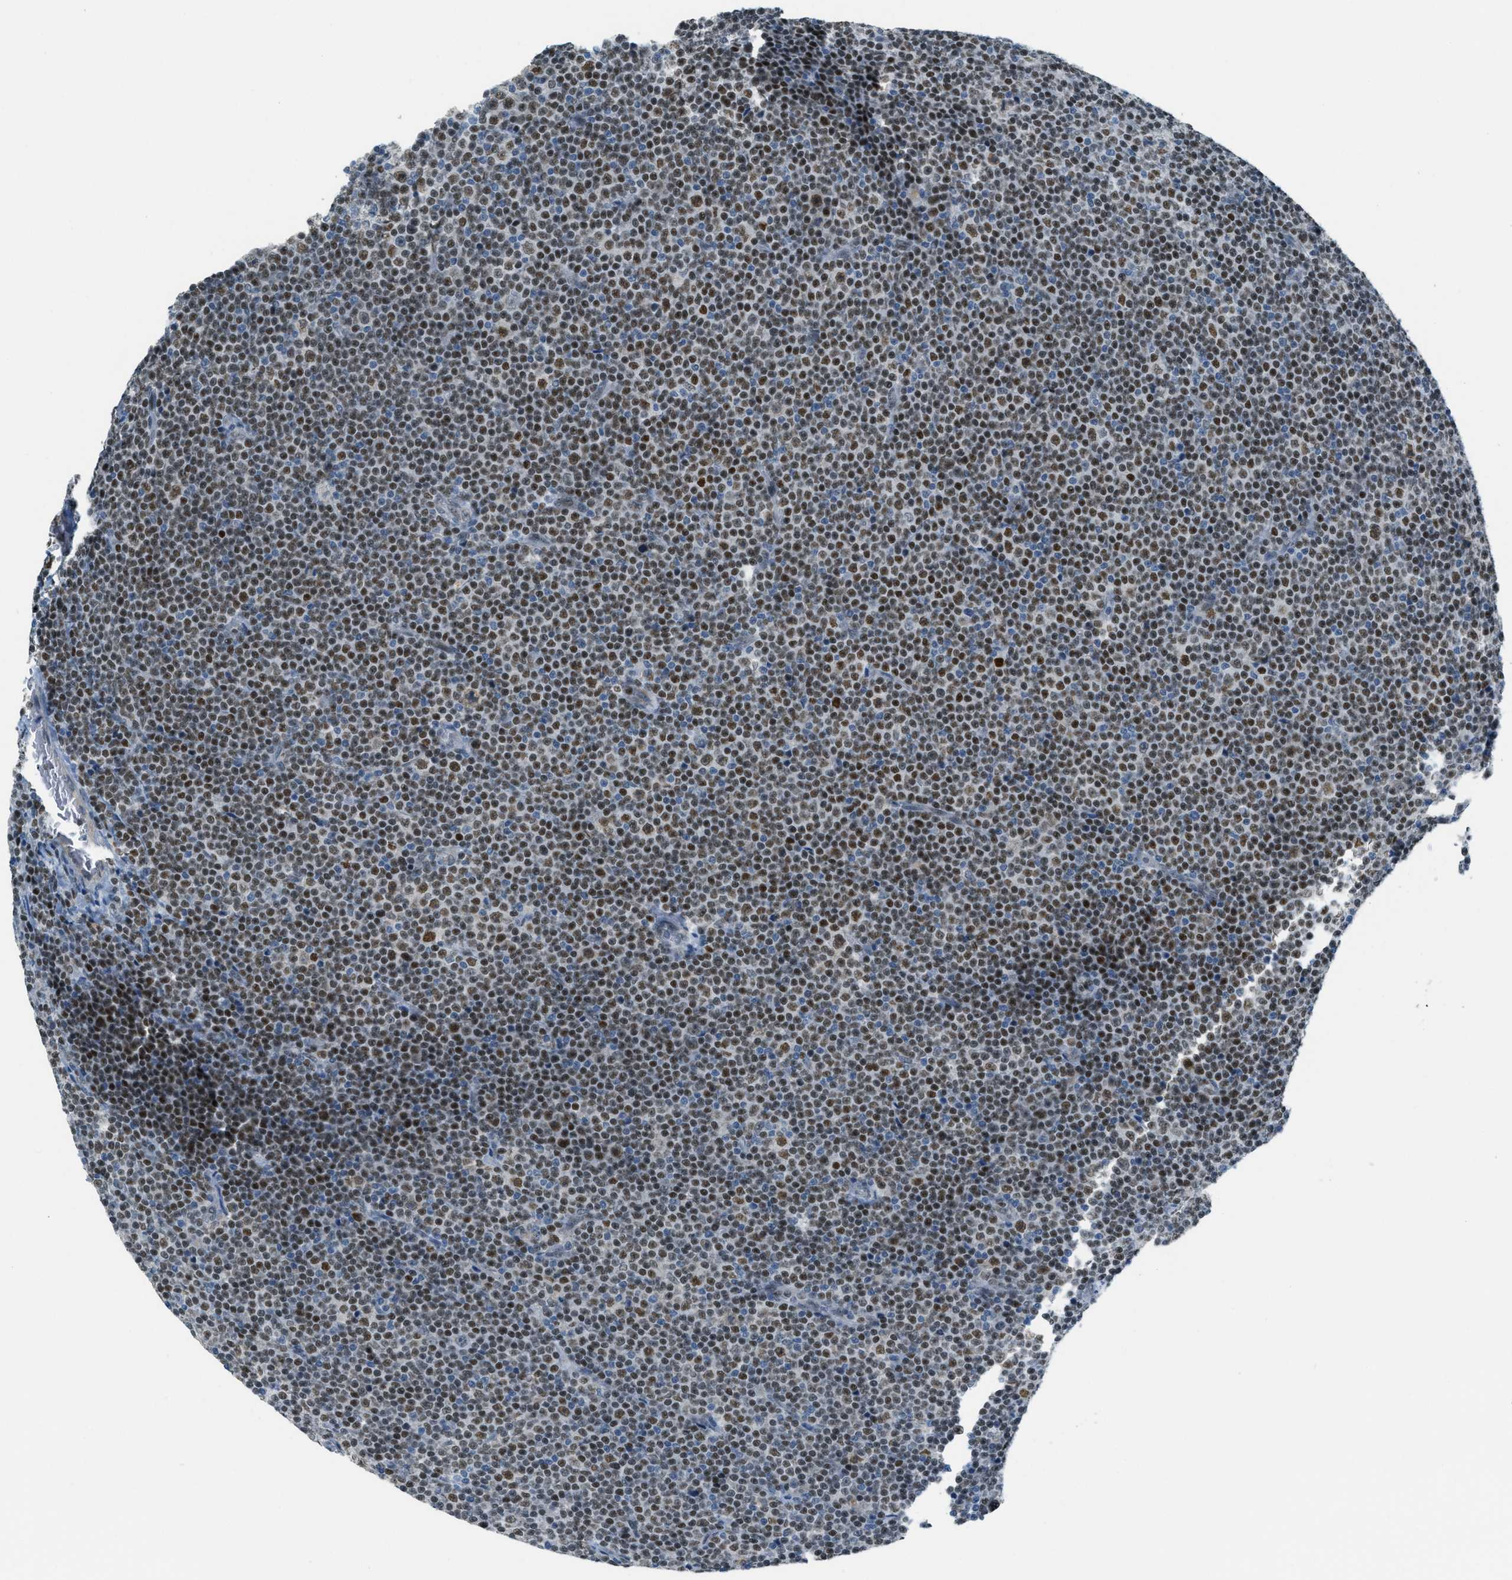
{"staining": {"intensity": "moderate", "quantity": ">75%", "location": "nuclear"}, "tissue": "lymphoma", "cell_type": "Tumor cells", "image_type": "cancer", "snomed": [{"axis": "morphology", "description": "Malignant lymphoma, non-Hodgkin's type, Low grade"}, {"axis": "topography", "description": "Lymph node"}], "caption": "Human malignant lymphoma, non-Hodgkin's type (low-grade) stained with a protein marker reveals moderate staining in tumor cells.", "gene": "TCF3", "patient": {"sex": "female", "age": 67}}